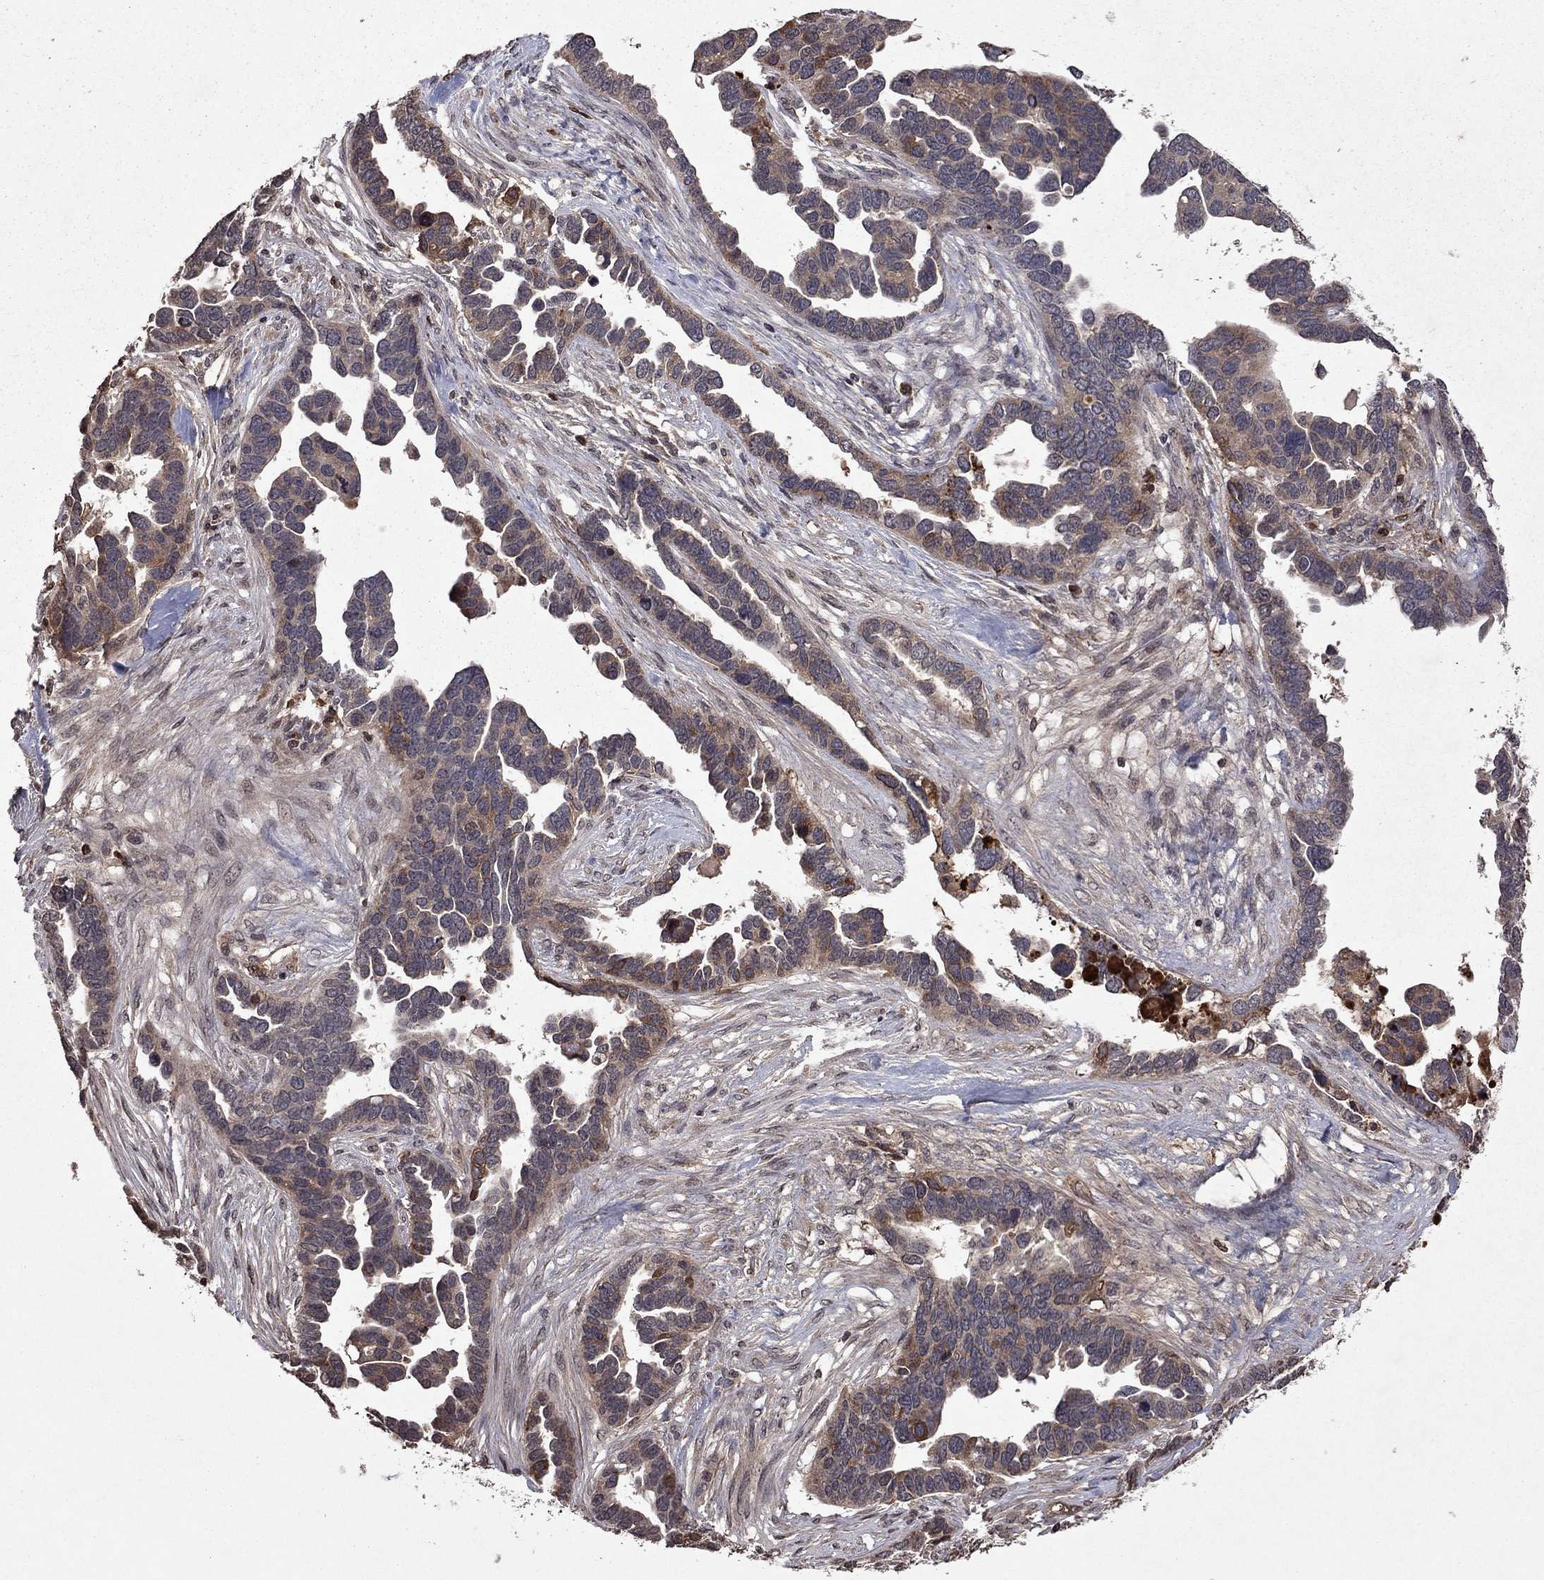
{"staining": {"intensity": "moderate", "quantity": "<25%", "location": "cytoplasmic/membranous"}, "tissue": "ovarian cancer", "cell_type": "Tumor cells", "image_type": "cancer", "snomed": [{"axis": "morphology", "description": "Cystadenocarcinoma, serous, NOS"}, {"axis": "topography", "description": "Ovary"}], "caption": "This is an image of immunohistochemistry (IHC) staining of ovarian serous cystadenocarcinoma, which shows moderate staining in the cytoplasmic/membranous of tumor cells.", "gene": "NLGN1", "patient": {"sex": "female", "age": 54}}